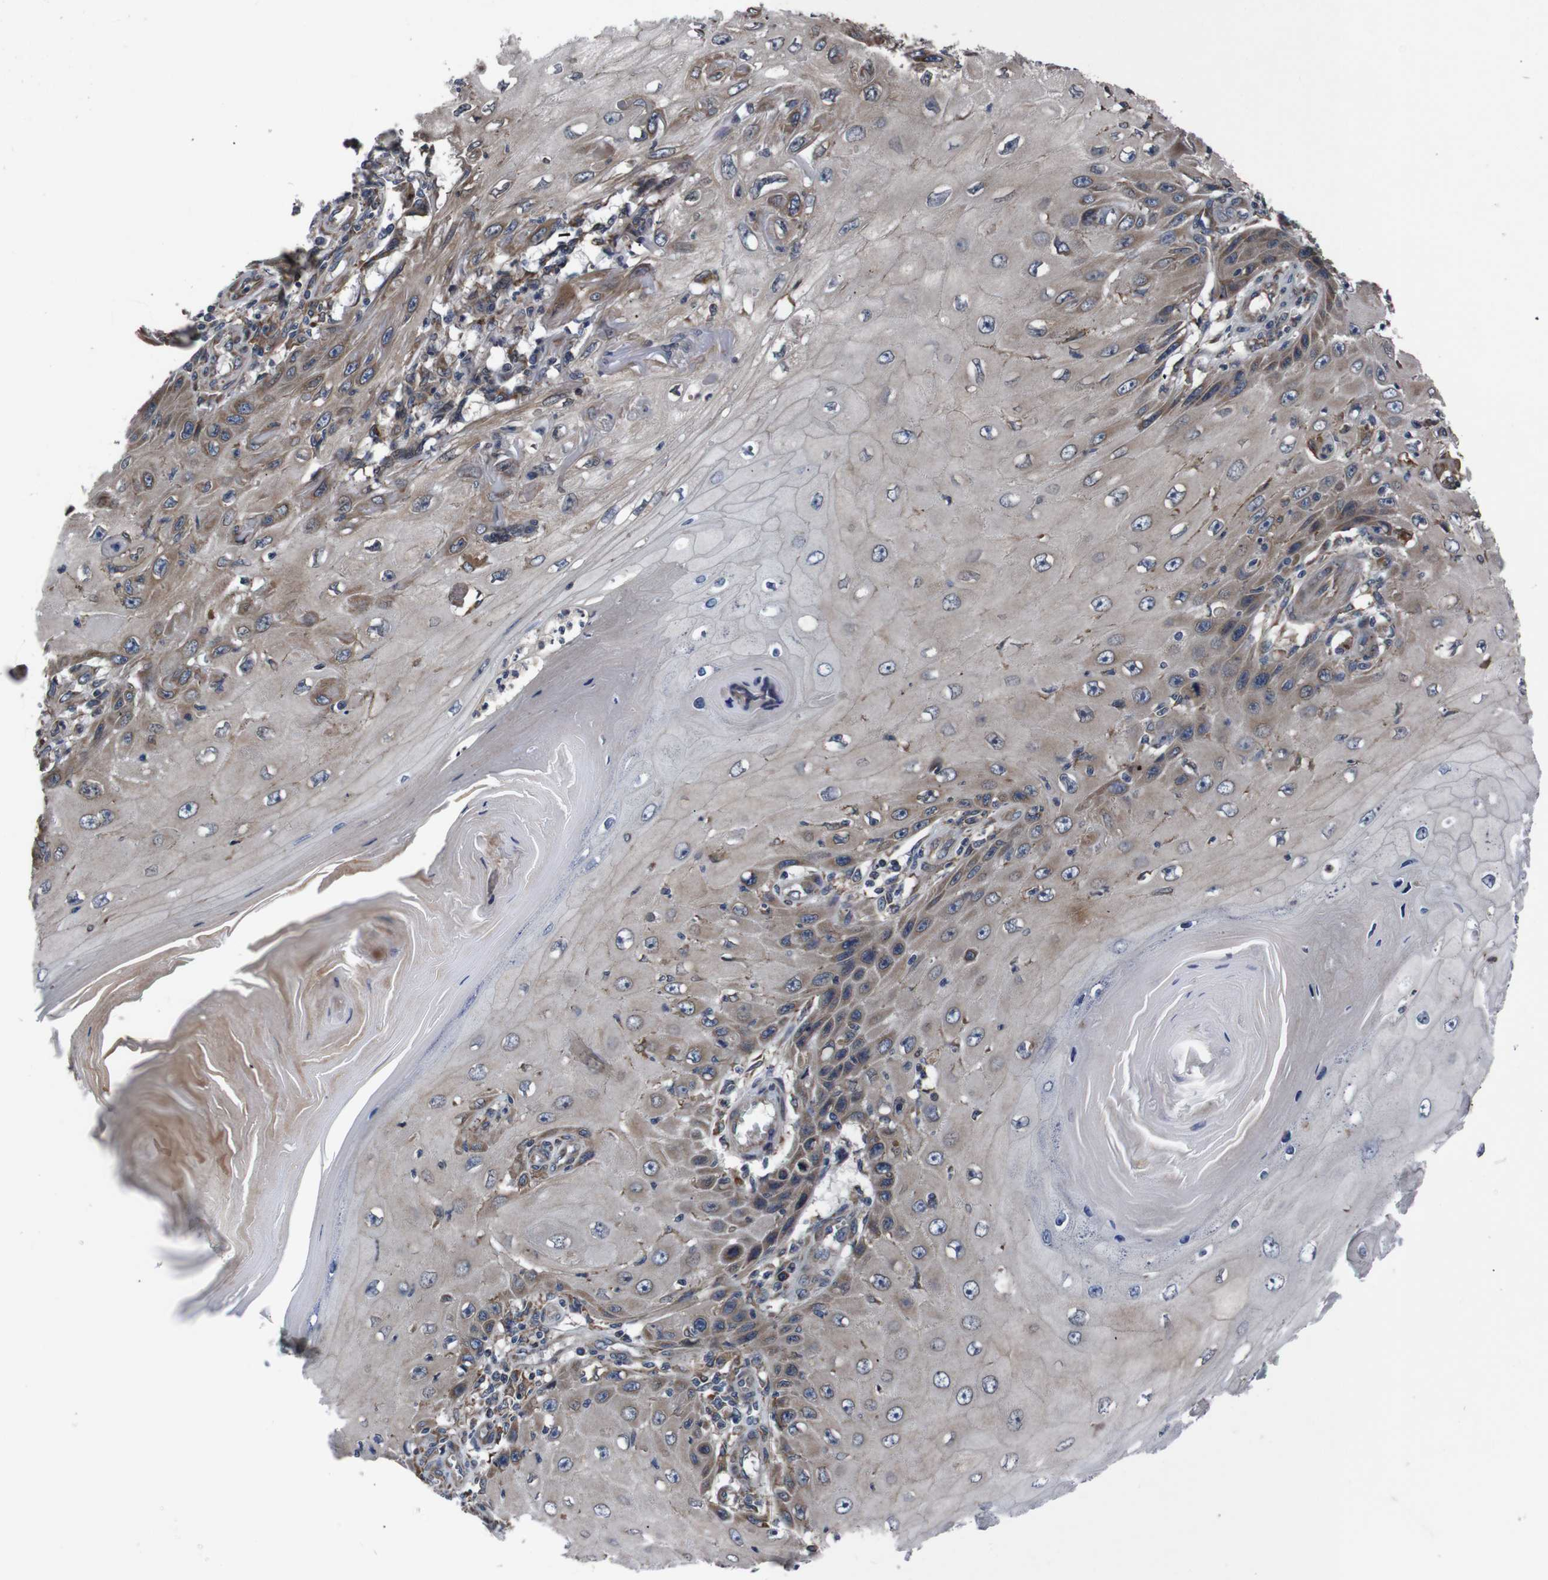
{"staining": {"intensity": "moderate", "quantity": "<25%", "location": "cytoplasmic/membranous"}, "tissue": "skin cancer", "cell_type": "Tumor cells", "image_type": "cancer", "snomed": [{"axis": "morphology", "description": "Squamous cell carcinoma, NOS"}, {"axis": "topography", "description": "Skin"}], "caption": "Tumor cells exhibit low levels of moderate cytoplasmic/membranous expression in about <25% of cells in human skin cancer.", "gene": "SIGMAR1", "patient": {"sex": "female", "age": 73}}